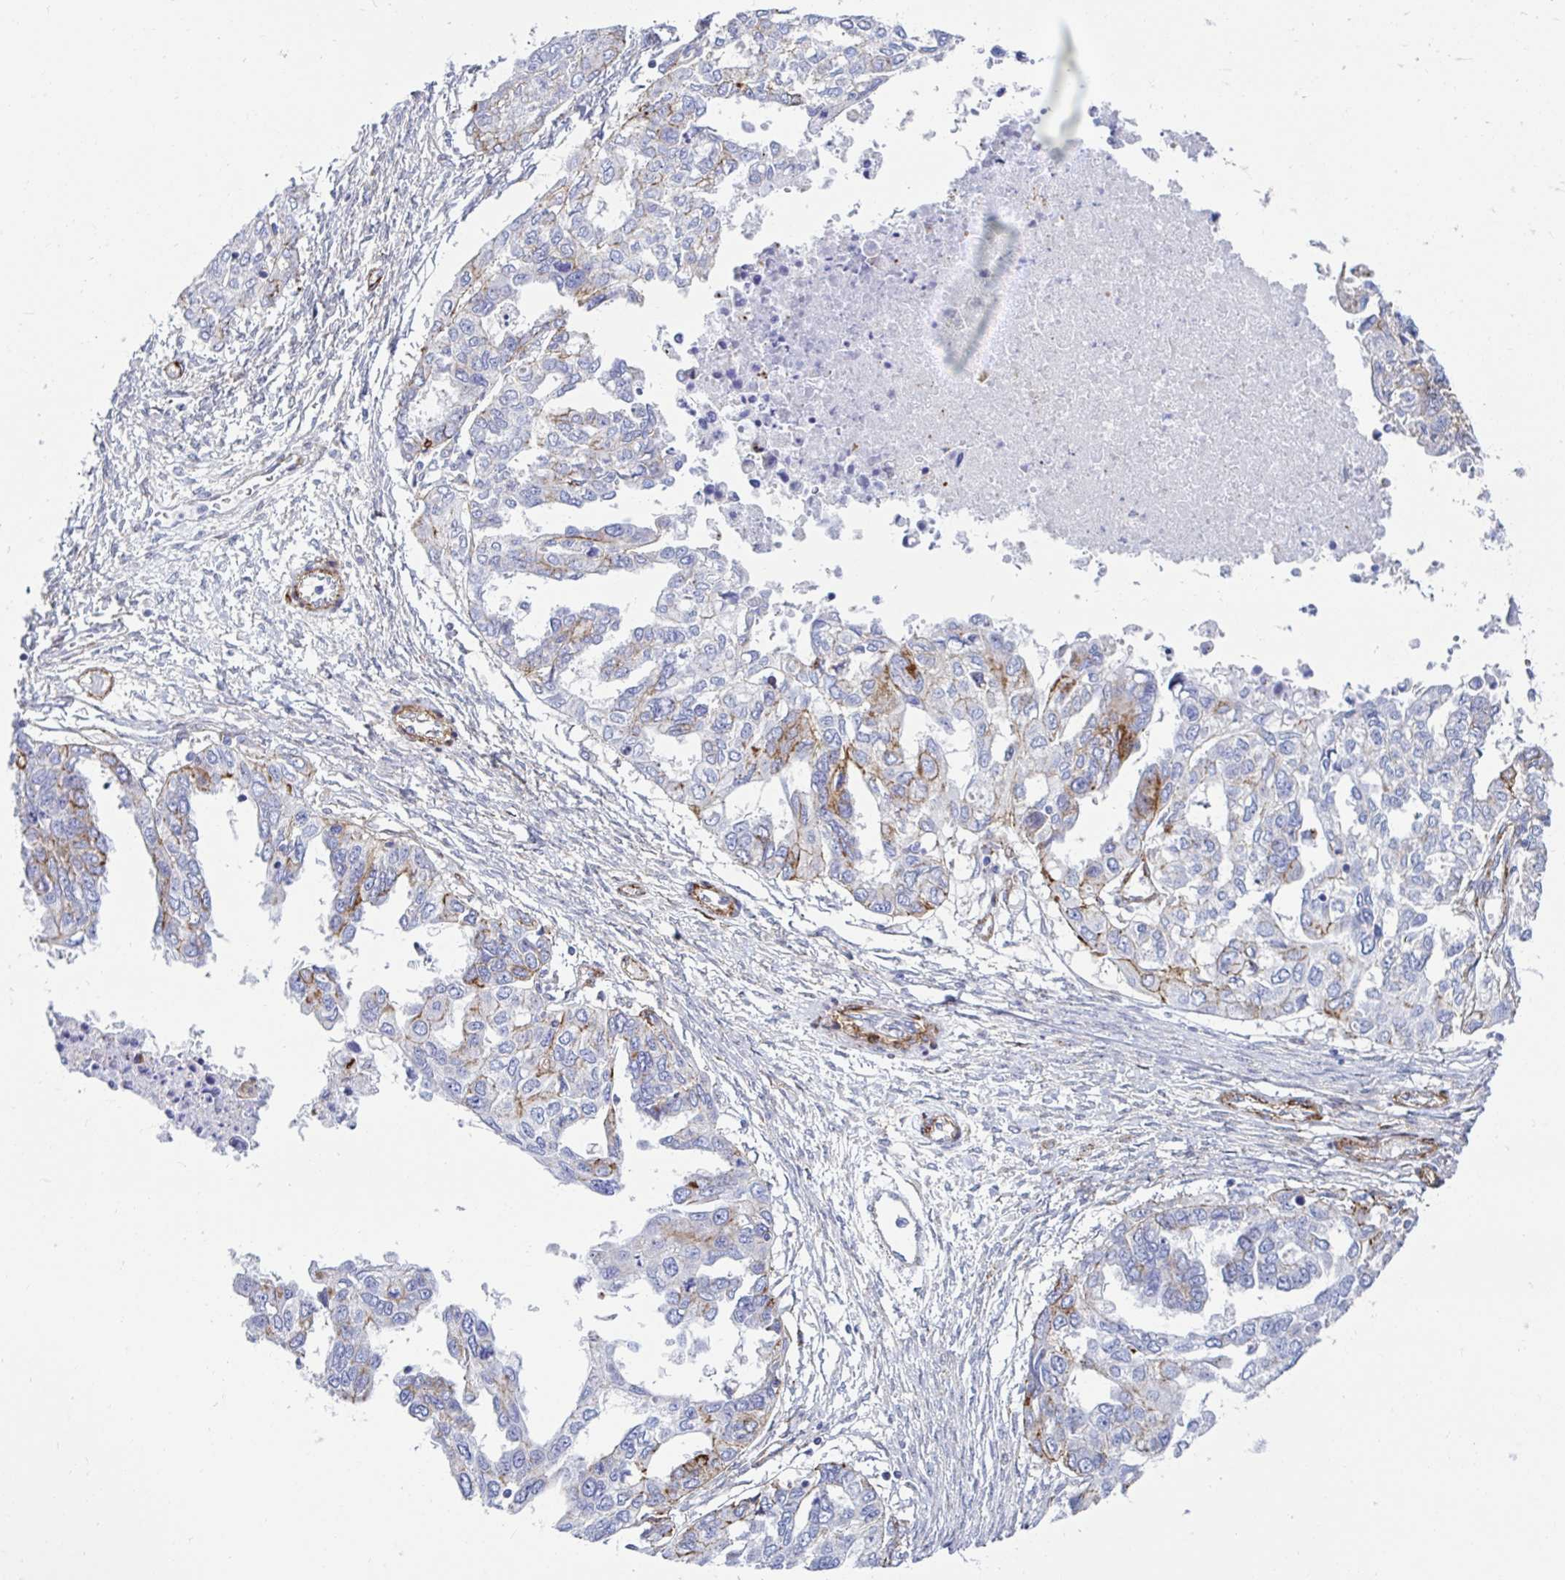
{"staining": {"intensity": "moderate", "quantity": "<25%", "location": "cytoplasmic/membranous"}, "tissue": "ovarian cancer", "cell_type": "Tumor cells", "image_type": "cancer", "snomed": [{"axis": "morphology", "description": "Cystadenocarcinoma, serous, NOS"}, {"axis": "topography", "description": "Ovary"}], "caption": "Human ovarian cancer (serous cystadenocarcinoma) stained with a protein marker displays moderate staining in tumor cells.", "gene": "ANKRD62", "patient": {"sex": "female", "age": 53}}